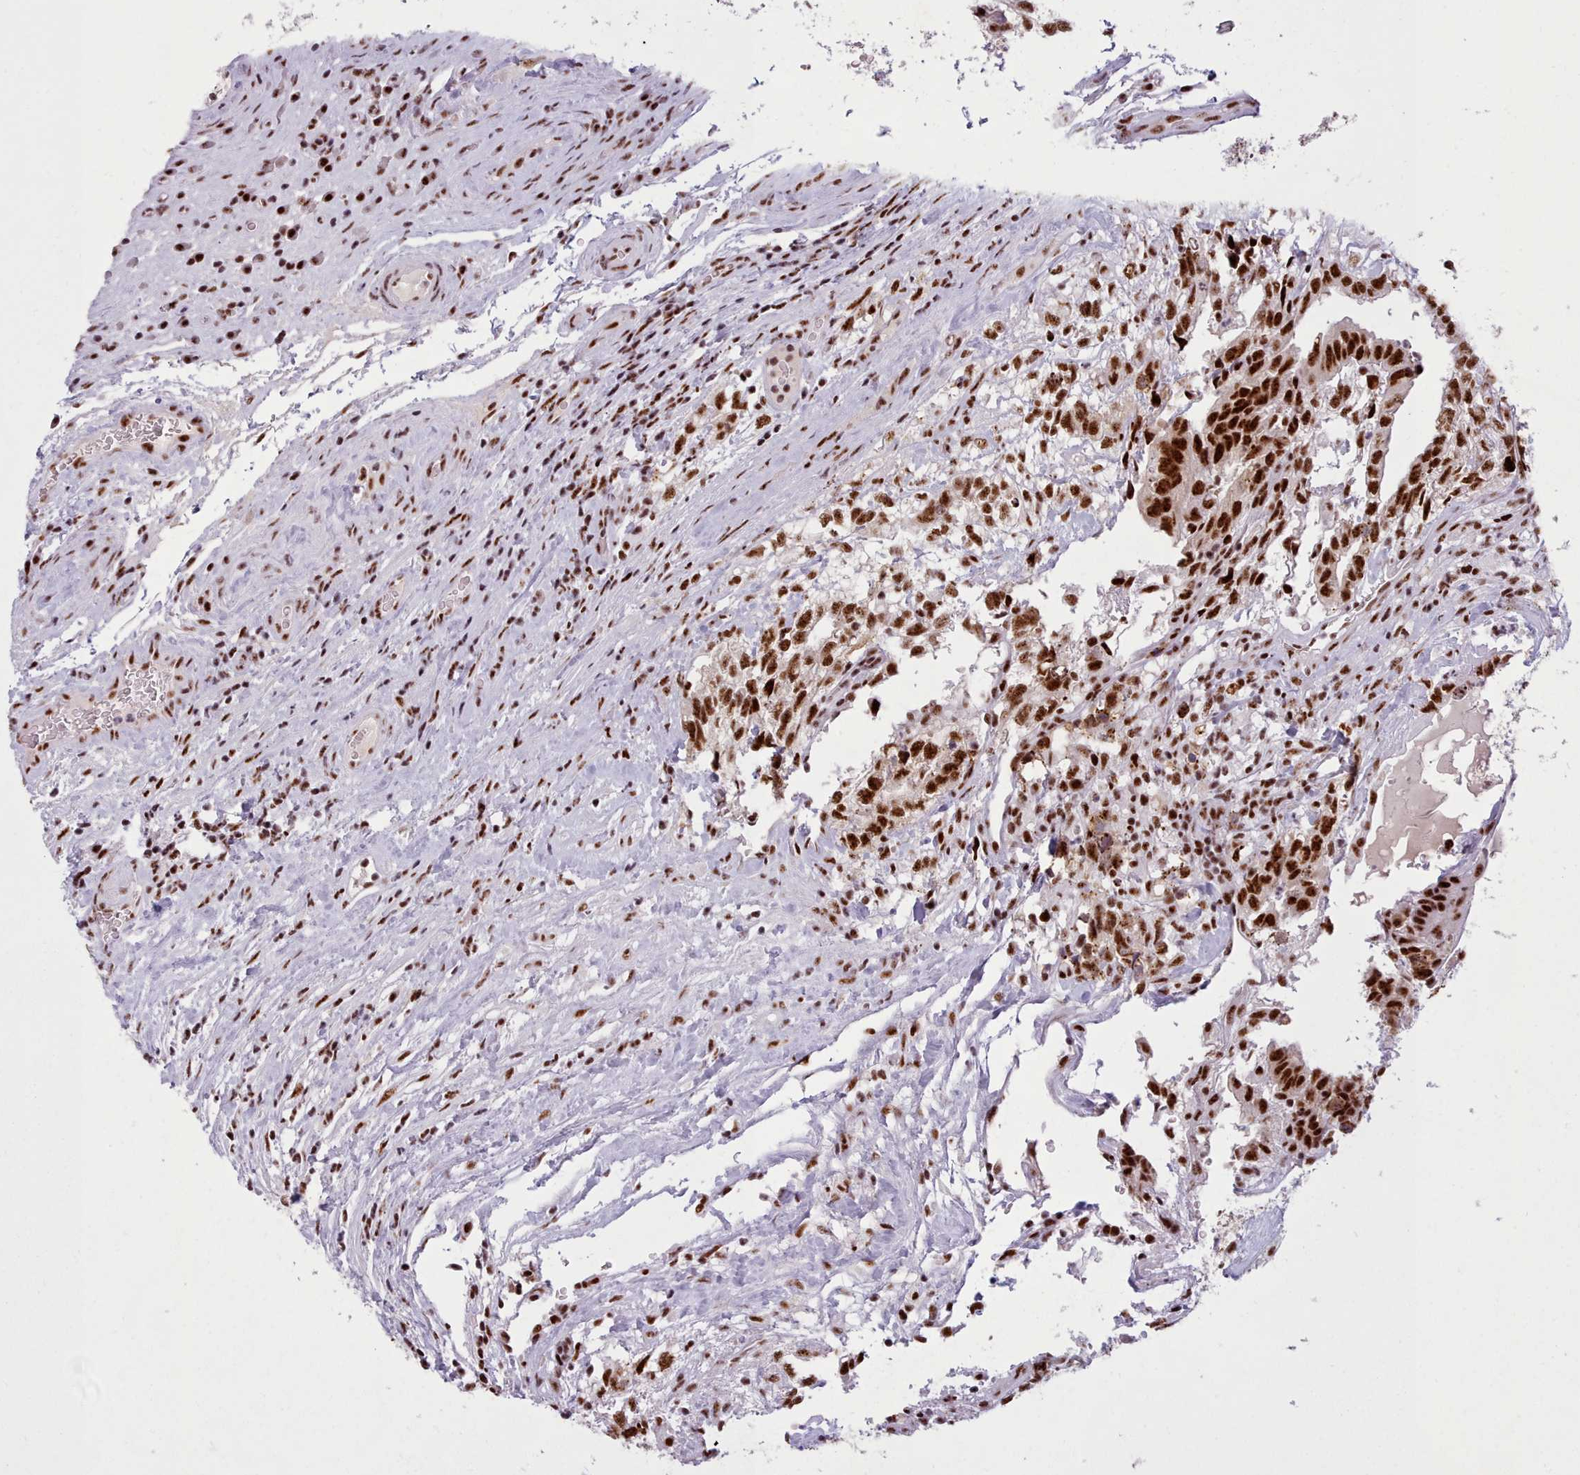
{"staining": {"intensity": "strong", "quantity": ">75%", "location": "nuclear"}, "tissue": "testis cancer", "cell_type": "Tumor cells", "image_type": "cancer", "snomed": [{"axis": "morphology", "description": "Seminoma, NOS"}, {"axis": "morphology", "description": "Carcinoma, Embryonal, NOS"}, {"axis": "topography", "description": "Testis"}], "caption": "Testis cancer stained with DAB (3,3'-diaminobenzidine) immunohistochemistry (IHC) demonstrates high levels of strong nuclear expression in about >75% of tumor cells. (brown staining indicates protein expression, while blue staining denotes nuclei).", "gene": "TMEM35B", "patient": {"sex": "male", "age": 41}}